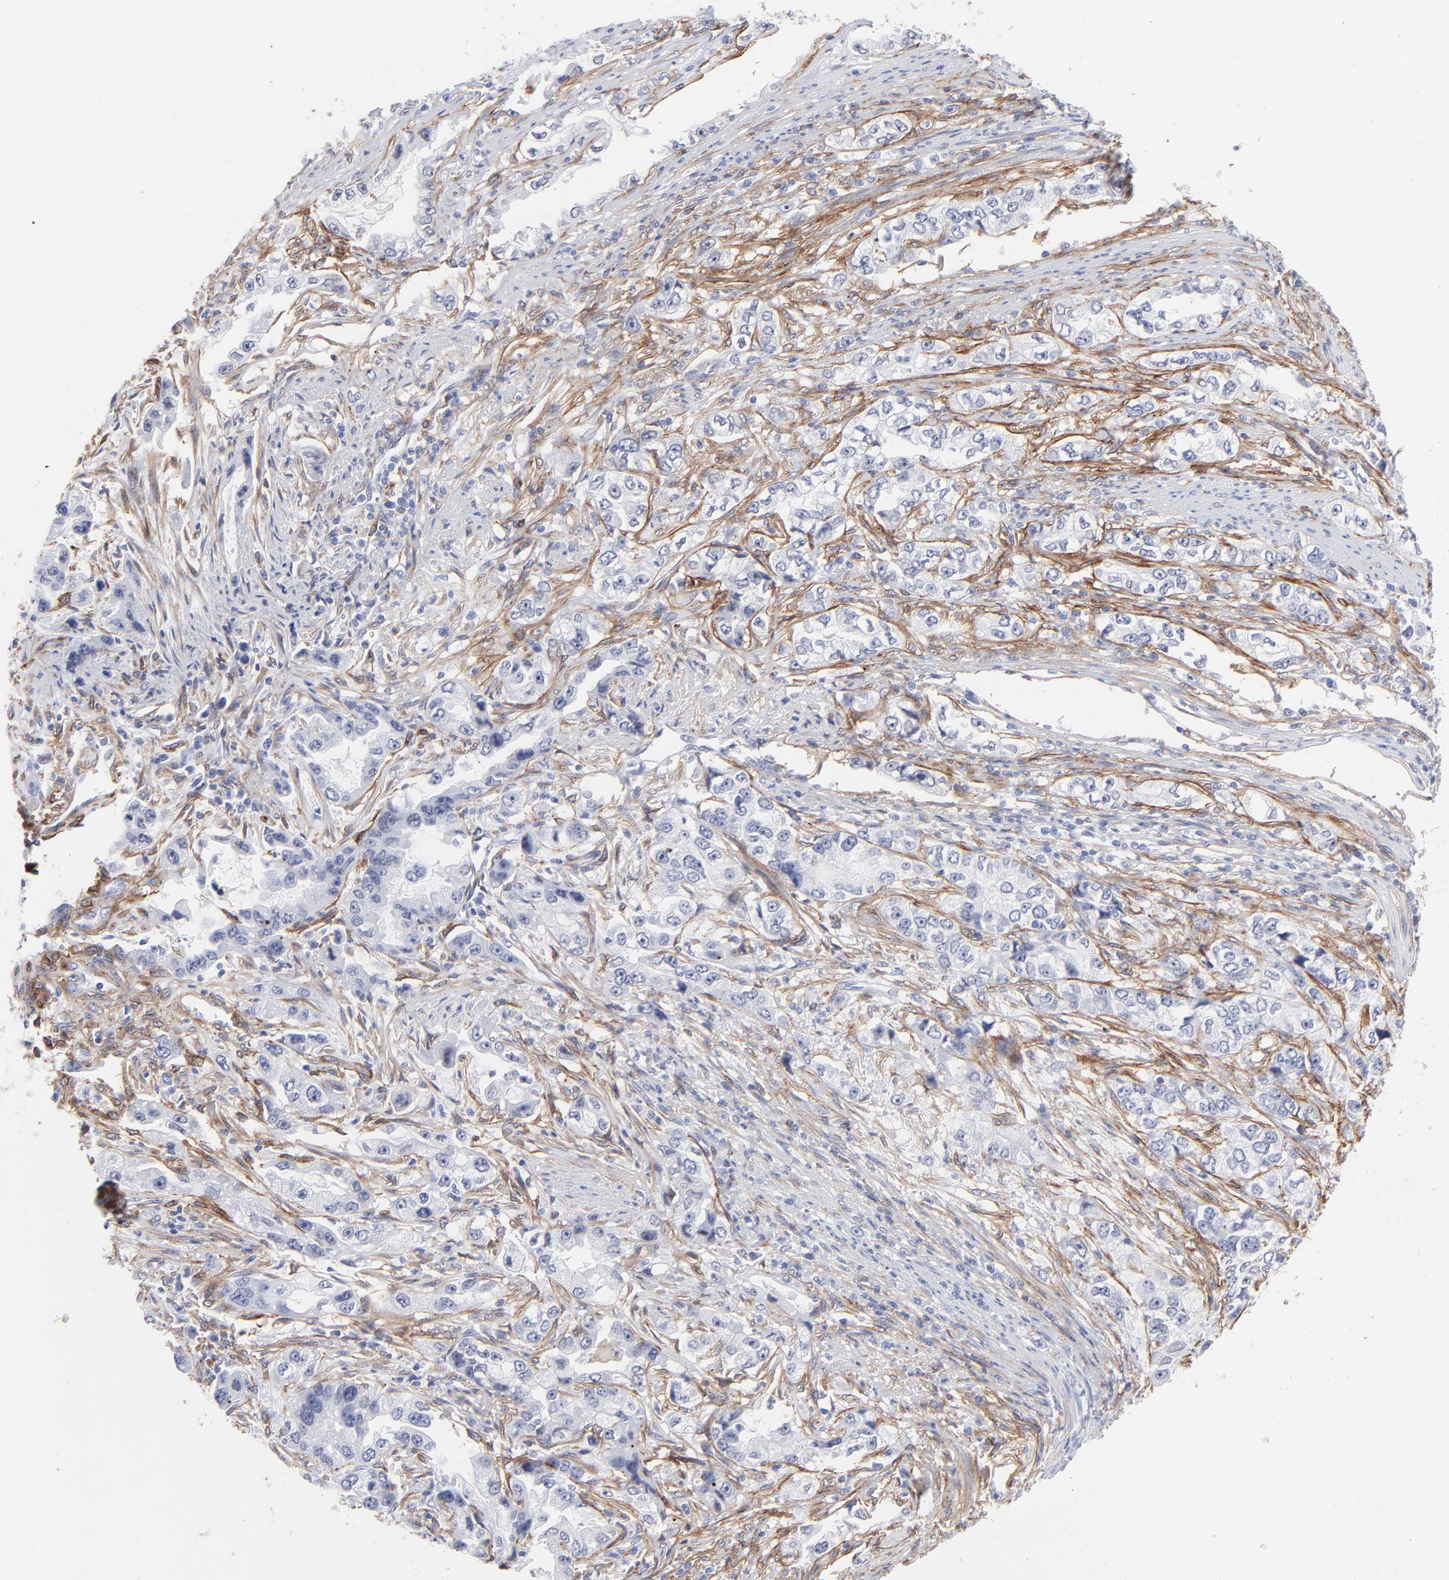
{"staining": {"intensity": "negative", "quantity": "none", "location": "none"}, "tissue": "stomach cancer", "cell_type": "Tumor cells", "image_type": "cancer", "snomed": [{"axis": "morphology", "description": "Adenocarcinoma, NOS"}, {"axis": "topography", "description": "Stomach, lower"}], "caption": "A micrograph of stomach adenocarcinoma stained for a protein shows no brown staining in tumor cells.", "gene": "PDGFRB", "patient": {"sex": "female", "age": 93}}